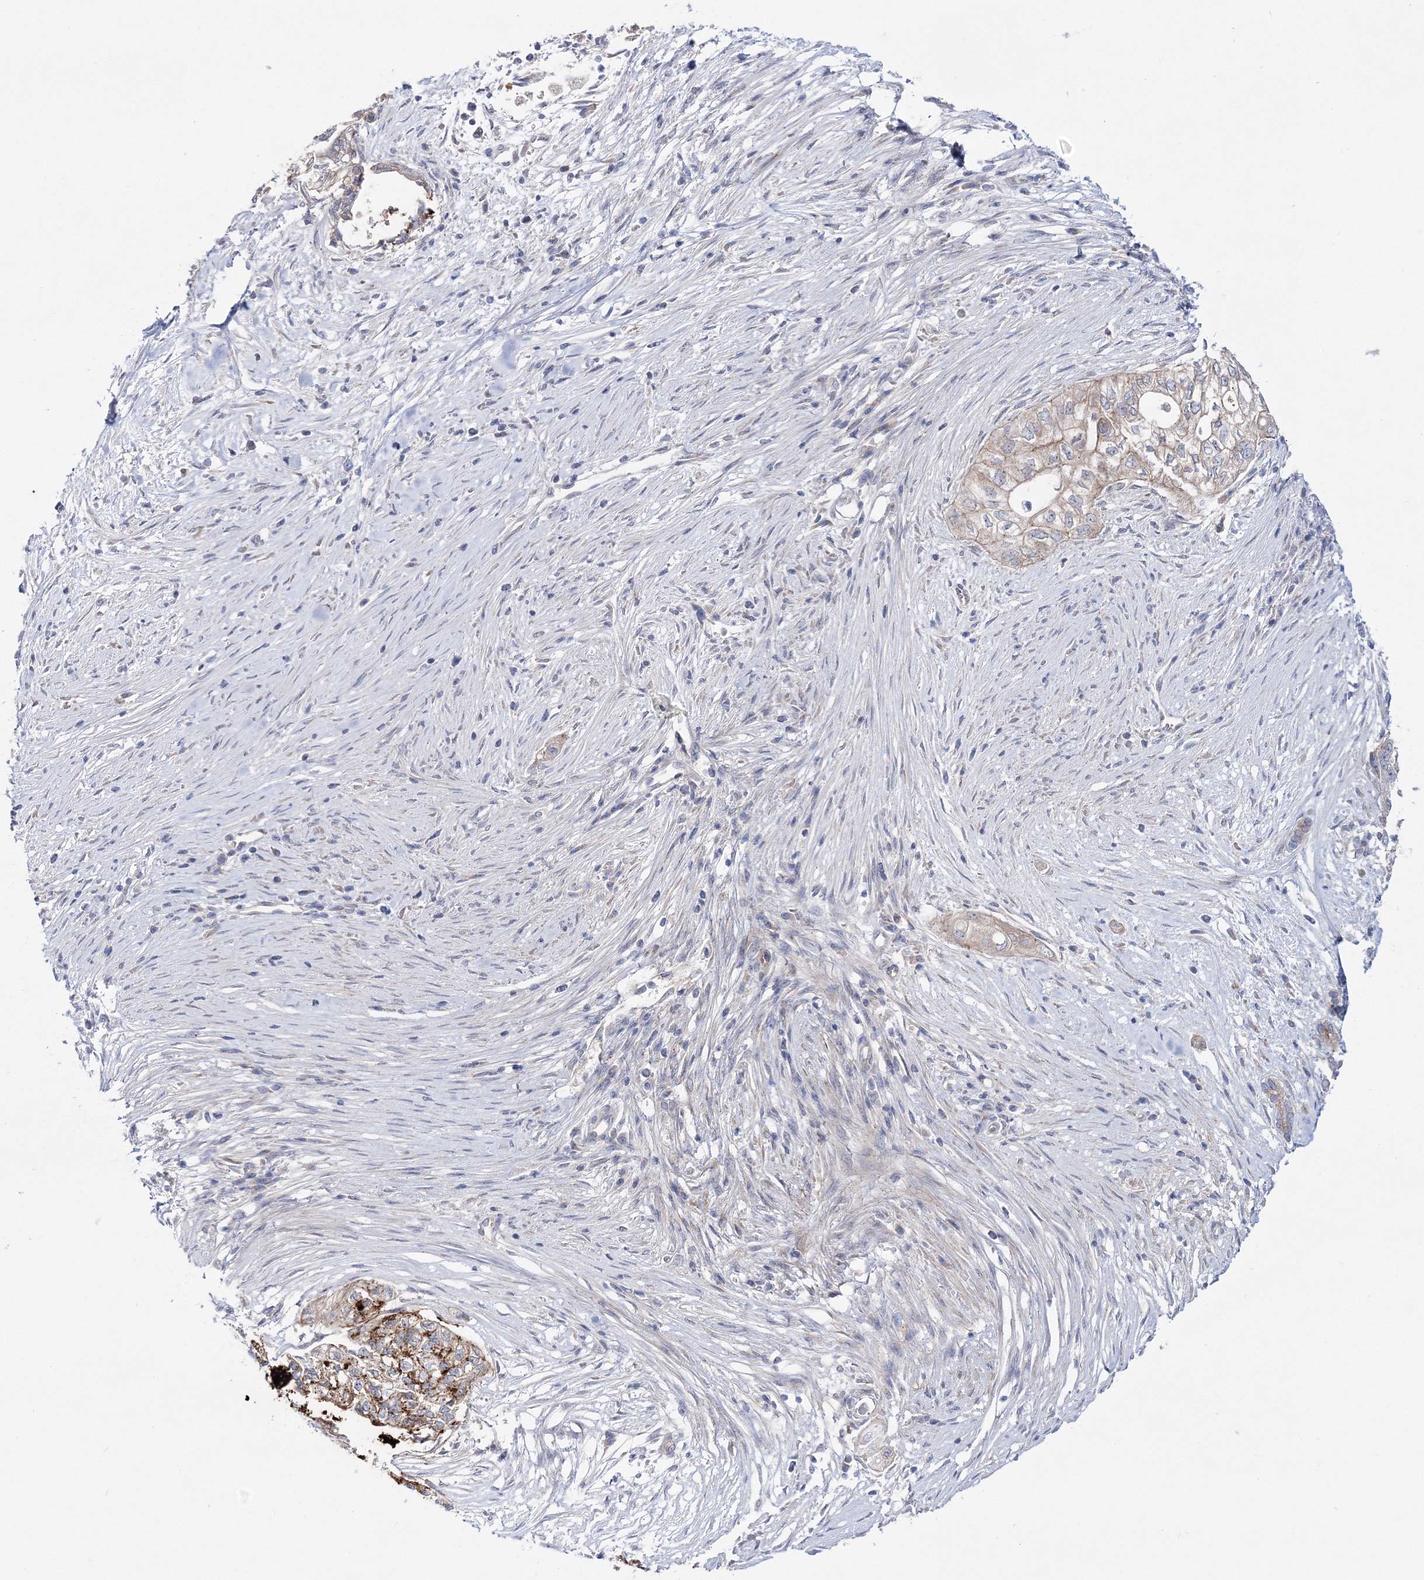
{"staining": {"intensity": "moderate", "quantity": "25%-75%", "location": "cytoplasmic/membranous"}, "tissue": "pancreatic cancer", "cell_type": "Tumor cells", "image_type": "cancer", "snomed": [{"axis": "morphology", "description": "Adenocarcinoma, NOS"}, {"axis": "topography", "description": "Pancreas"}], "caption": "DAB immunohistochemical staining of human pancreatic cancer displays moderate cytoplasmic/membranous protein positivity in about 25%-75% of tumor cells.", "gene": "ARHGAP32", "patient": {"sex": "male", "age": 72}}